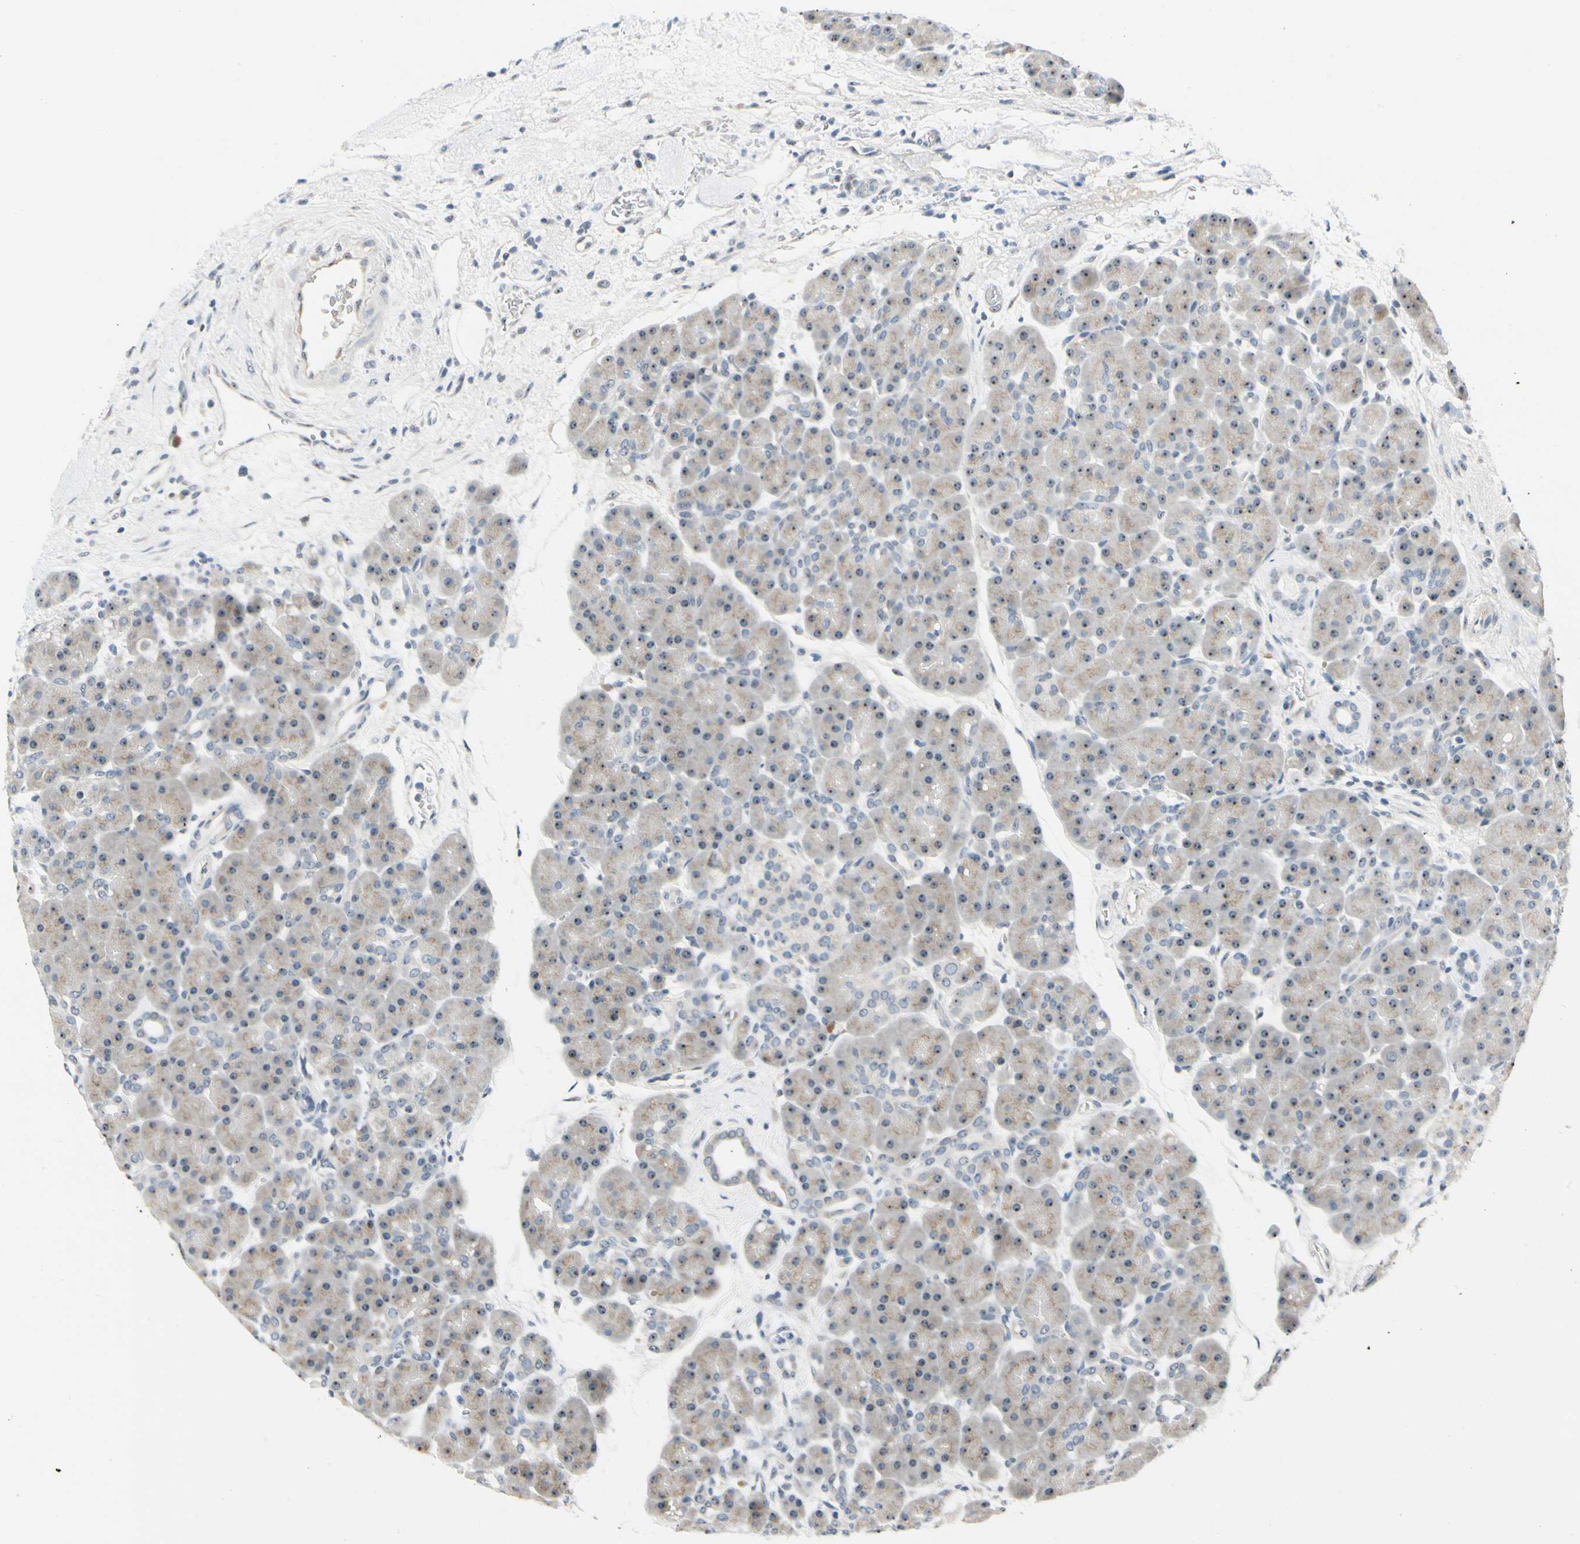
{"staining": {"intensity": "moderate", "quantity": "<25%", "location": "cytoplasmic/membranous,nuclear"}, "tissue": "pancreas", "cell_type": "Exocrine glandular cells", "image_type": "normal", "snomed": [{"axis": "morphology", "description": "Normal tissue, NOS"}, {"axis": "topography", "description": "Pancreas"}], "caption": "Brown immunohistochemical staining in unremarkable pancreas demonstrates moderate cytoplasmic/membranous,nuclear expression in about <25% of exocrine glandular cells.", "gene": "ZSCAN1", "patient": {"sex": "male", "age": 66}}